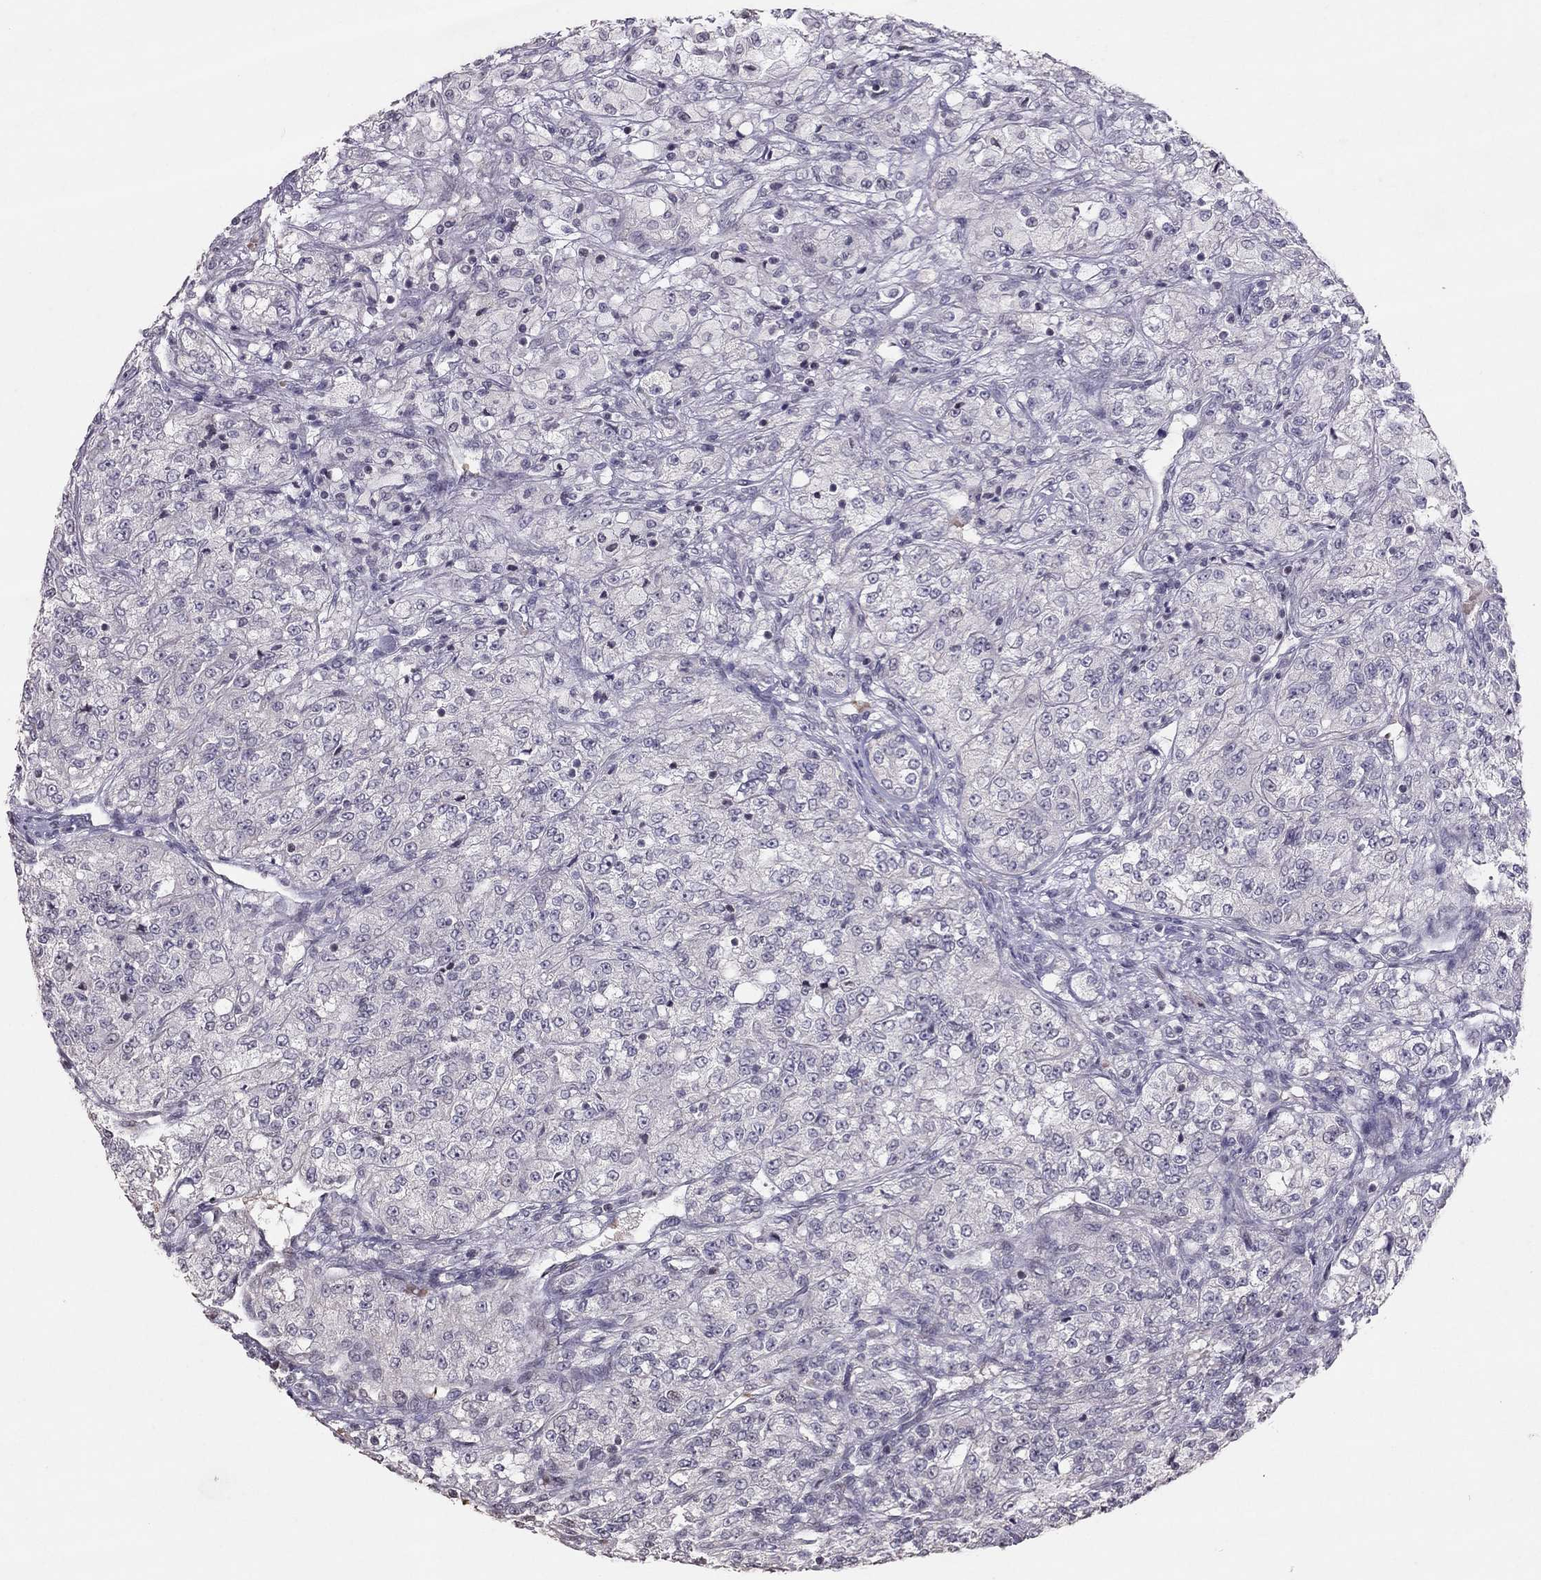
{"staining": {"intensity": "negative", "quantity": "none", "location": "none"}, "tissue": "renal cancer", "cell_type": "Tumor cells", "image_type": "cancer", "snomed": [{"axis": "morphology", "description": "Adenocarcinoma, NOS"}, {"axis": "topography", "description": "Kidney"}], "caption": "IHC image of neoplastic tissue: human renal cancer (adenocarcinoma) stained with DAB (3,3'-diaminobenzidine) reveals no significant protein staining in tumor cells. (Brightfield microscopy of DAB (3,3'-diaminobenzidine) immunohistochemistry at high magnification).", "gene": "TSHB", "patient": {"sex": "female", "age": 63}}